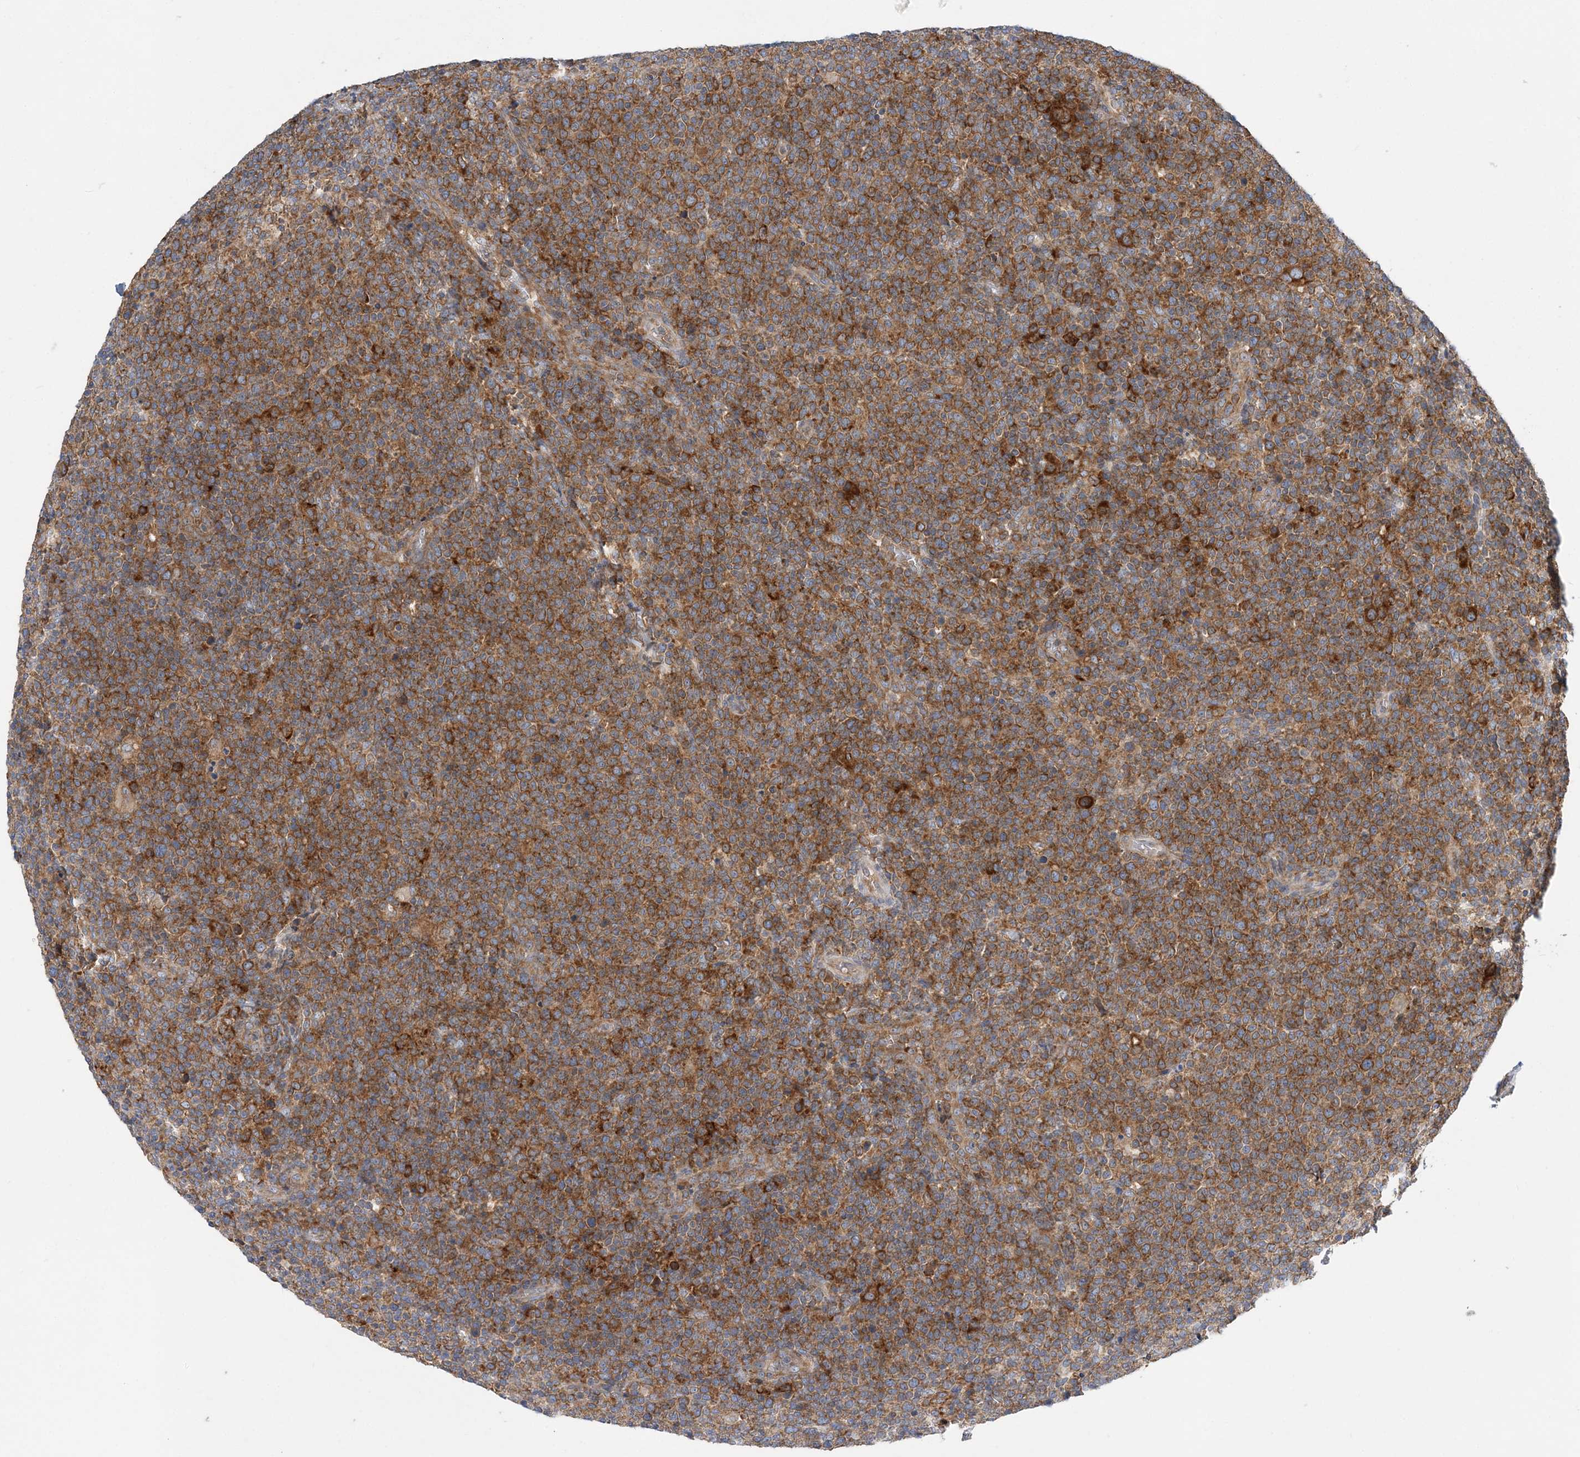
{"staining": {"intensity": "strong", "quantity": ">75%", "location": "cytoplasmic/membranous"}, "tissue": "lymphoma", "cell_type": "Tumor cells", "image_type": "cancer", "snomed": [{"axis": "morphology", "description": "Malignant lymphoma, non-Hodgkin's type, High grade"}, {"axis": "topography", "description": "Lymph node"}], "caption": "Immunohistochemical staining of human lymphoma exhibits high levels of strong cytoplasmic/membranous protein staining in about >75% of tumor cells.", "gene": "LARP4B", "patient": {"sex": "male", "age": 61}}